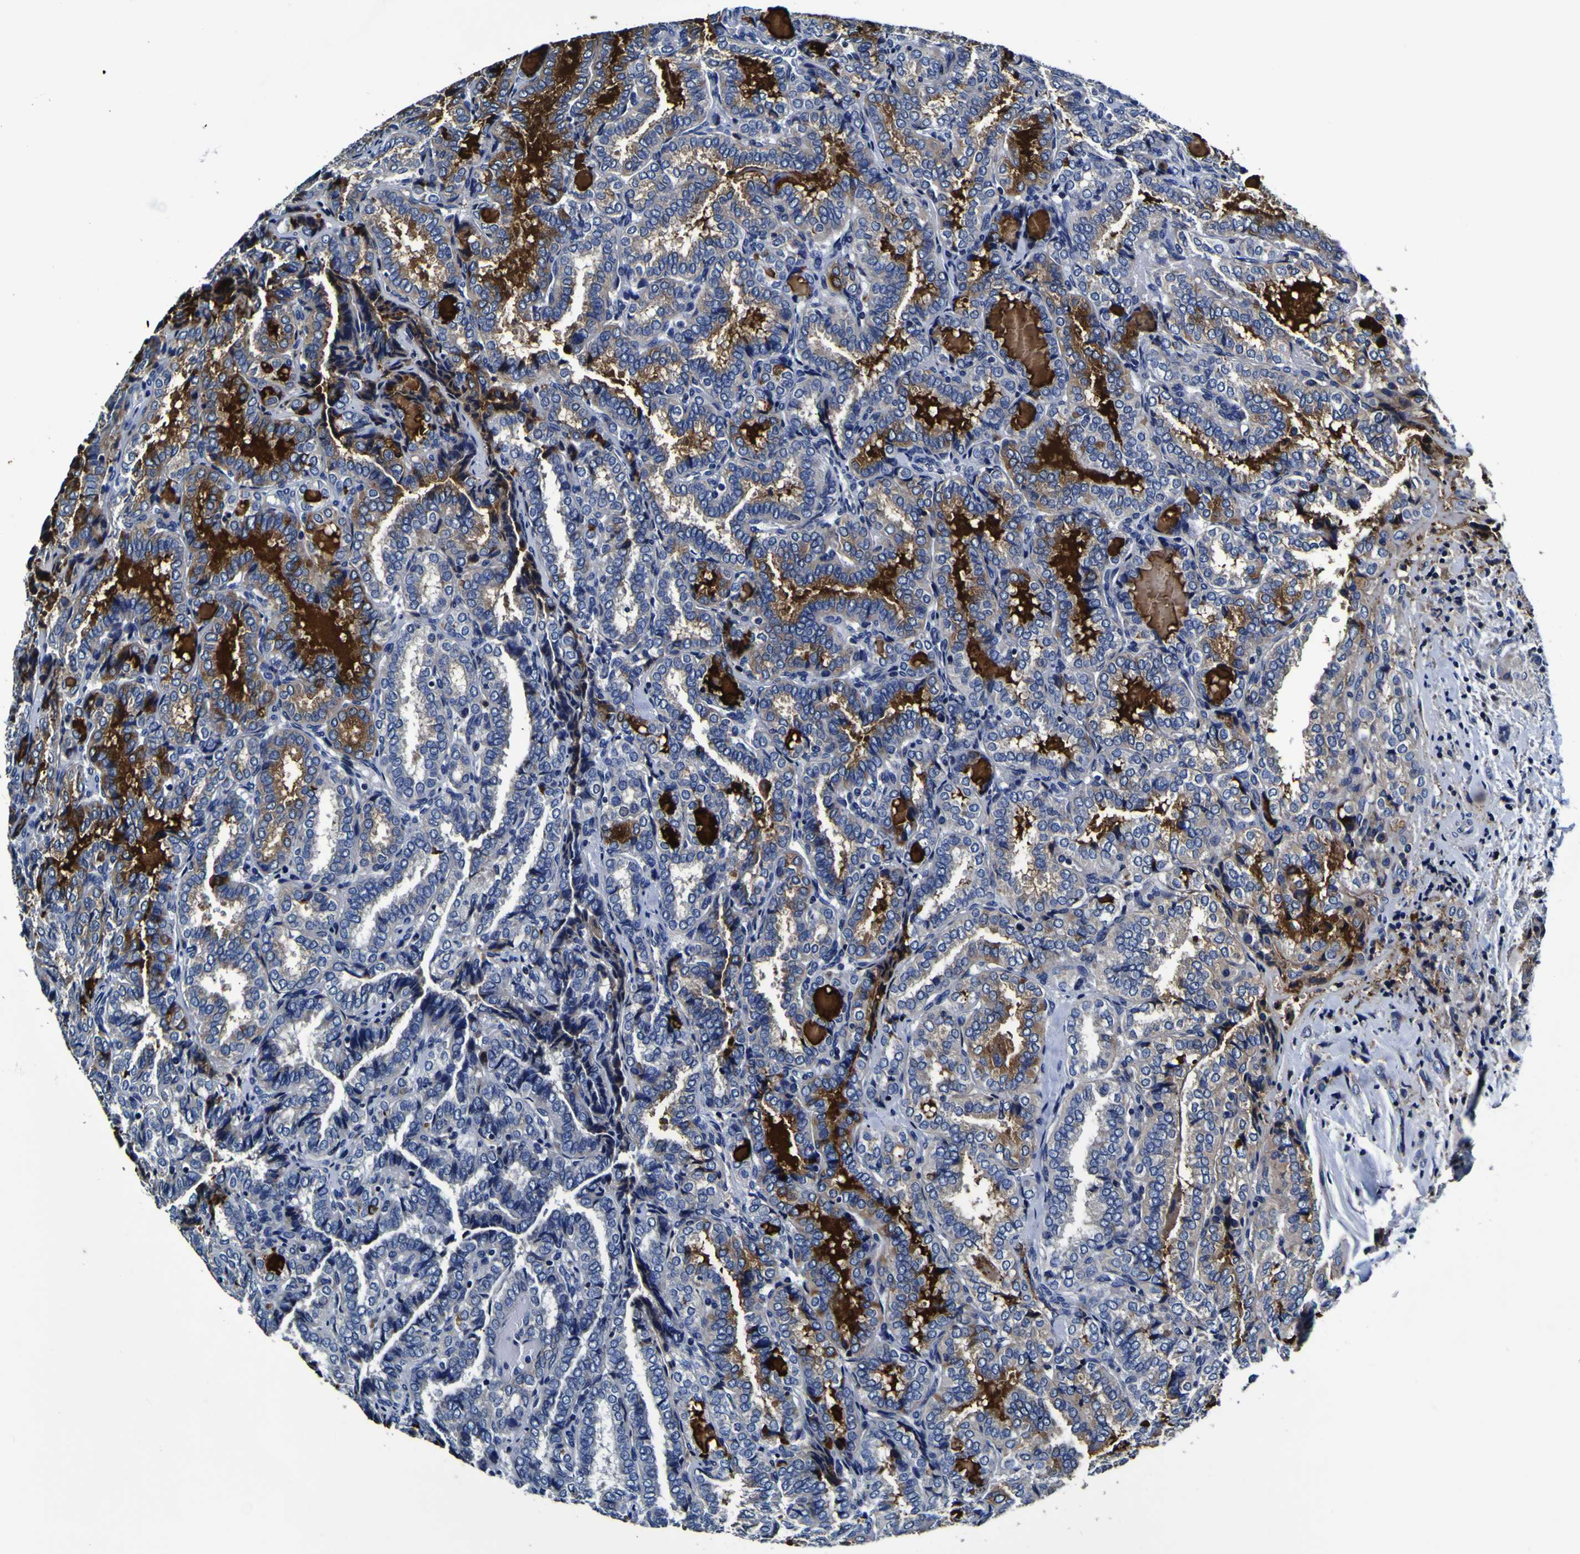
{"staining": {"intensity": "negative", "quantity": "none", "location": "none"}, "tissue": "thyroid cancer", "cell_type": "Tumor cells", "image_type": "cancer", "snomed": [{"axis": "morphology", "description": "Normal tissue, NOS"}, {"axis": "morphology", "description": "Papillary adenocarcinoma, NOS"}, {"axis": "topography", "description": "Thyroid gland"}], "caption": "DAB (3,3'-diaminobenzidine) immunohistochemical staining of human papillary adenocarcinoma (thyroid) displays no significant staining in tumor cells.", "gene": "PANK4", "patient": {"sex": "female", "age": 30}}